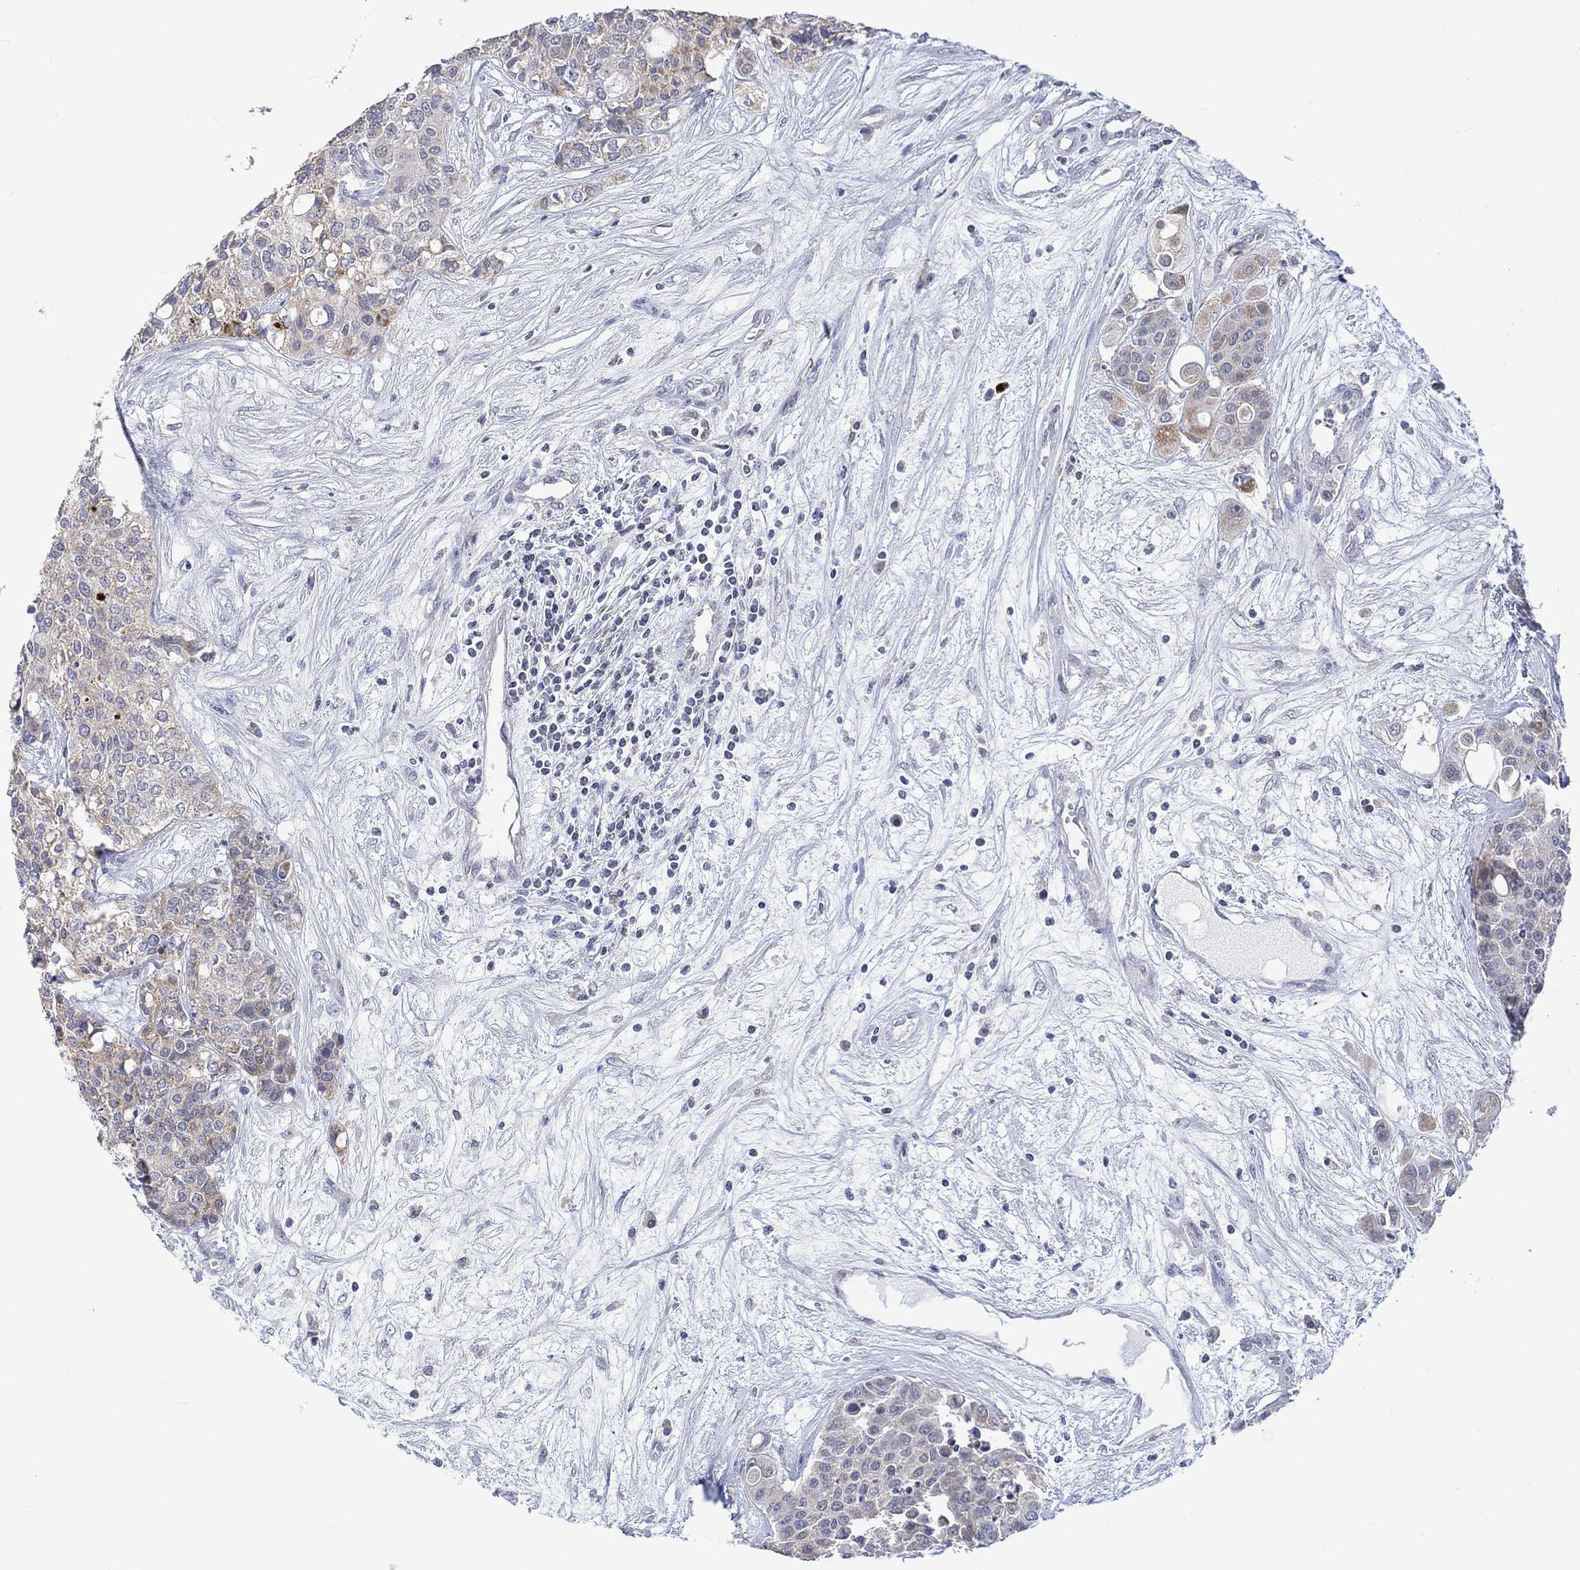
{"staining": {"intensity": "weak", "quantity": "<25%", "location": "cytoplasmic/membranous"}, "tissue": "carcinoid", "cell_type": "Tumor cells", "image_type": "cancer", "snomed": [{"axis": "morphology", "description": "Carcinoid, malignant, NOS"}, {"axis": "topography", "description": "Colon"}], "caption": "Tumor cells show no significant protein staining in malignant carcinoid. (DAB immunohistochemistry, high magnification).", "gene": "SLC48A1", "patient": {"sex": "male", "age": 81}}